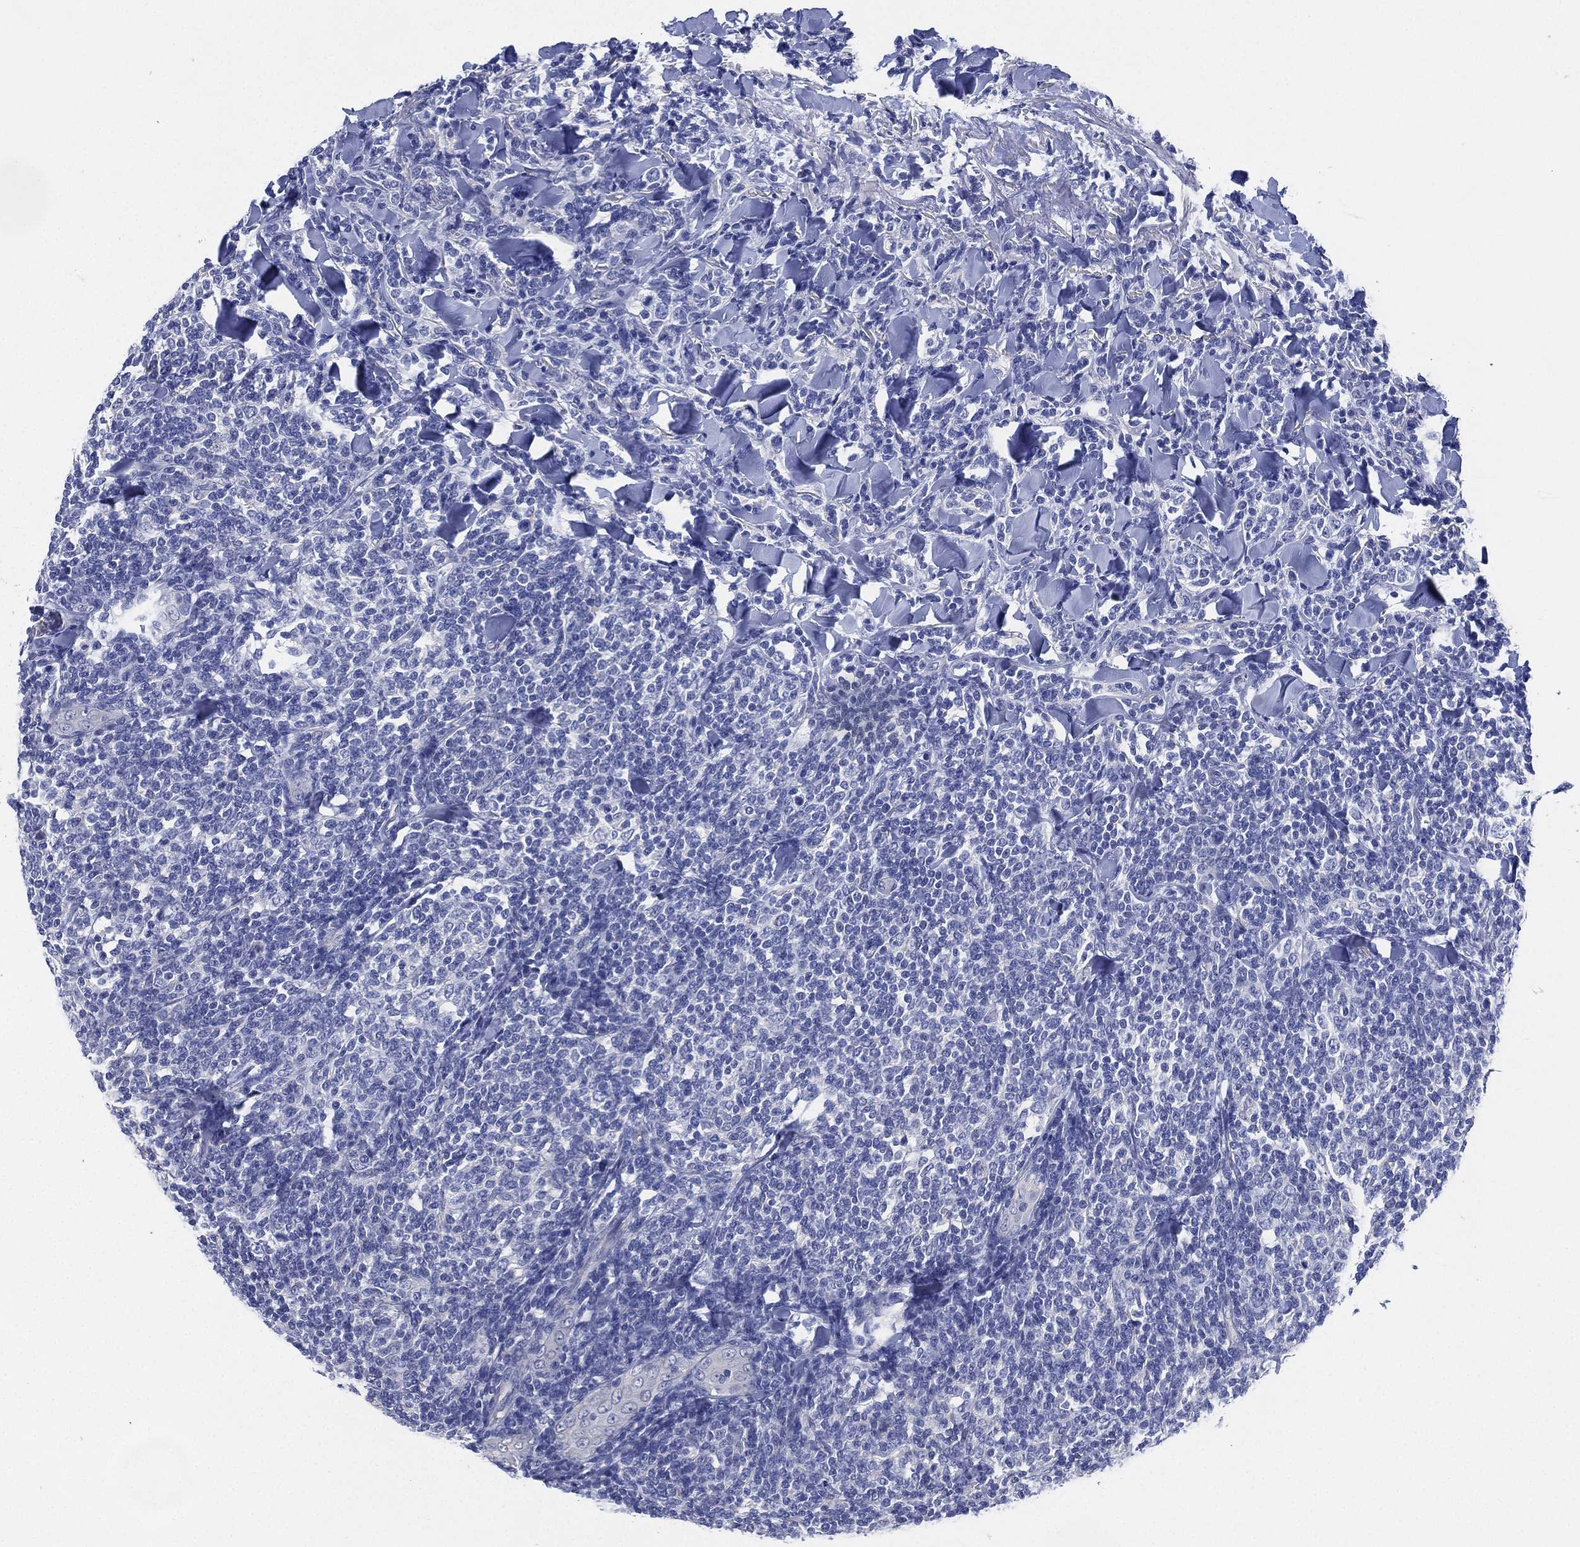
{"staining": {"intensity": "negative", "quantity": "none", "location": "none"}, "tissue": "lymphoma", "cell_type": "Tumor cells", "image_type": "cancer", "snomed": [{"axis": "morphology", "description": "Malignant lymphoma, non-Hodgkin's type, Low grade"}, {"axis": "topography", "description": "Lymph node"}], "caption": "Immunohistochemistry photomicrograph of neoplastic tissue: human lymphoma stained with DAB (3,3'-diaminobenzidine) displays no significant protein expression in tumor cells. (Stains: DAB IHC with hematoxylin counter stain, Microscopy: brightfield microscopy at high magnification).", "gene": "CCDC70", "patient": {"sex": "female", "age": 56}}